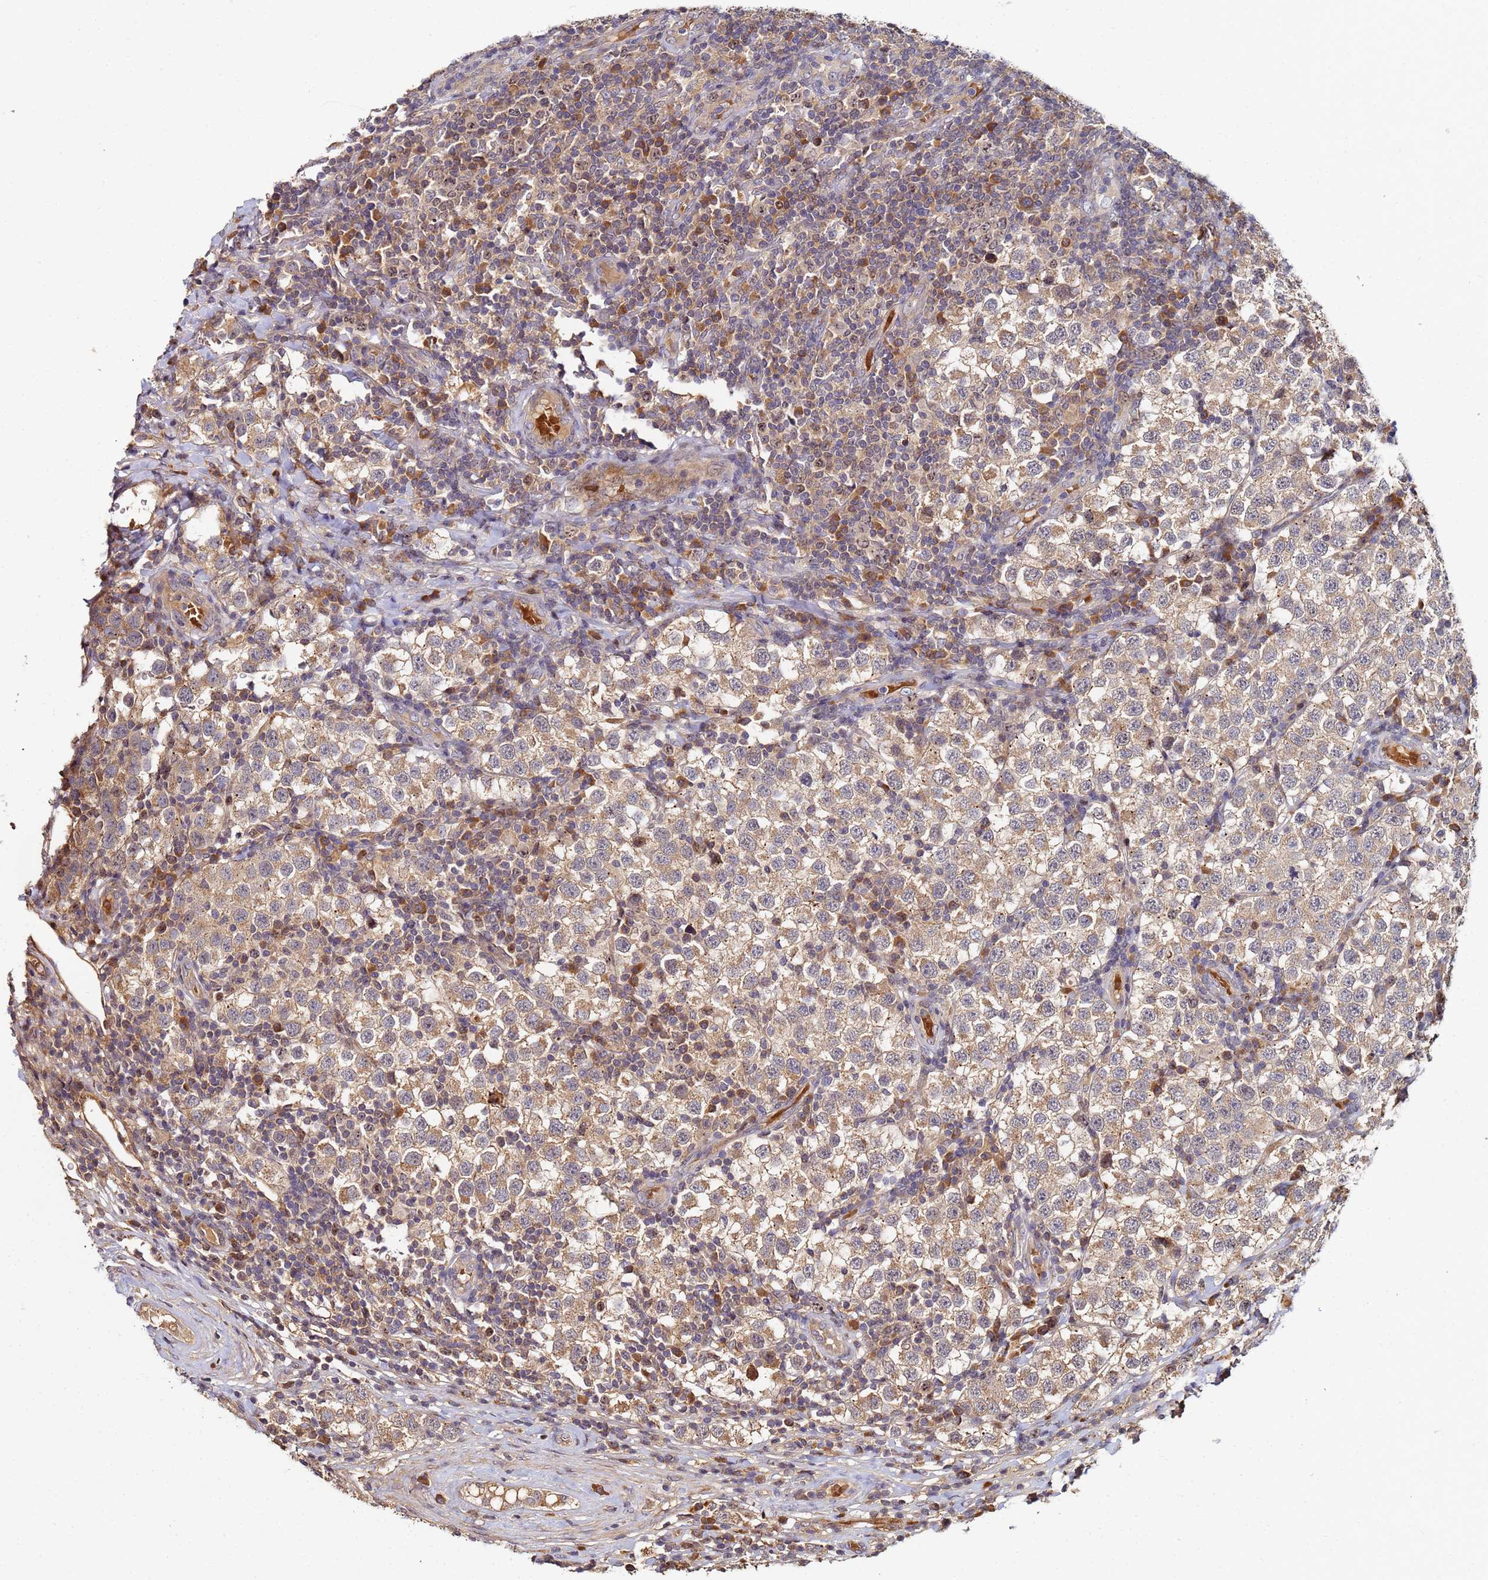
{"staining": {"intensity": "weak", "quantity": ">75%", "location": "cytoplasmic/membranous"}, "tissue": "testis cancer", "cell_type": "Tumor cells", "image_type": "cancer", "snomed": [{"axis": "morphology", "description": "Seminoma, NOS"}, {"axis": "topography", "description": "Testis"}], "caption": "High-magnification brightfield microscopy of seminoma (testis) stained with DAB (brown) and counterstained with hematoxylin (blue). tumor cells exhibit weak cytoplasmic/membranous positivity is identified in about>75% of cells.", "gene": "OSER1", "patient": {"sex": "male", "age": 34}}